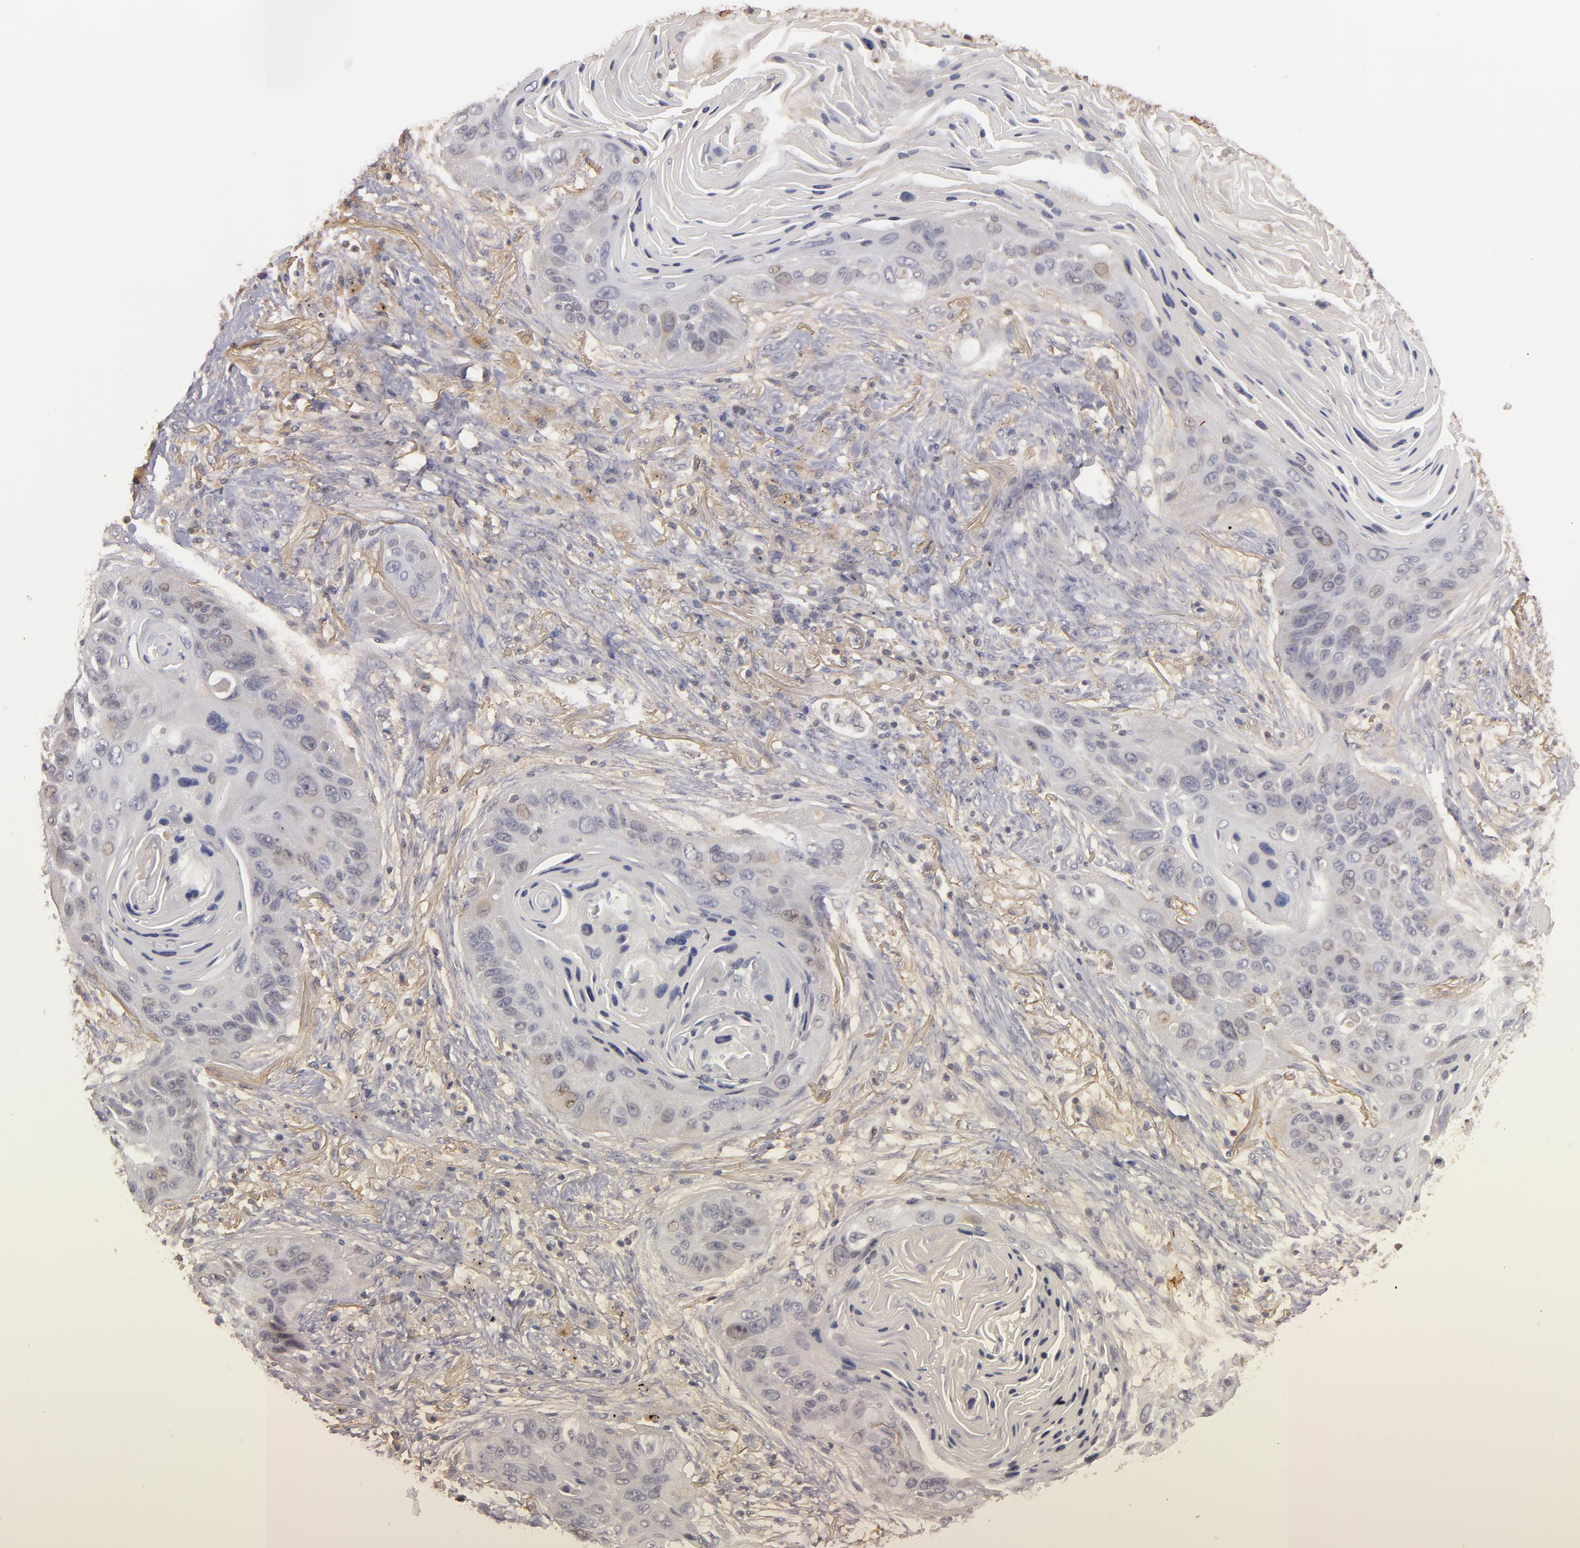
{"staining": {"intensity": "weak", "quantity": "<25%", "location": "cytoplasmic/membranous"}, "tissue": "lung cancer", "cell_type": "Tumor cells", "image_type": "cancer", "snomed": [{"axis": "morphology", "description": "Squamous cell carcinoma, NOS"}, {"axis": "topography", "description": "Lung"}], "caption": "Squamous cell carcinoma (lung) stained for a protein using immunohistochemistry reveals no staining tumor cells.", "gene": "MBL2", "patient": {"sex": "female", "age": 67}}